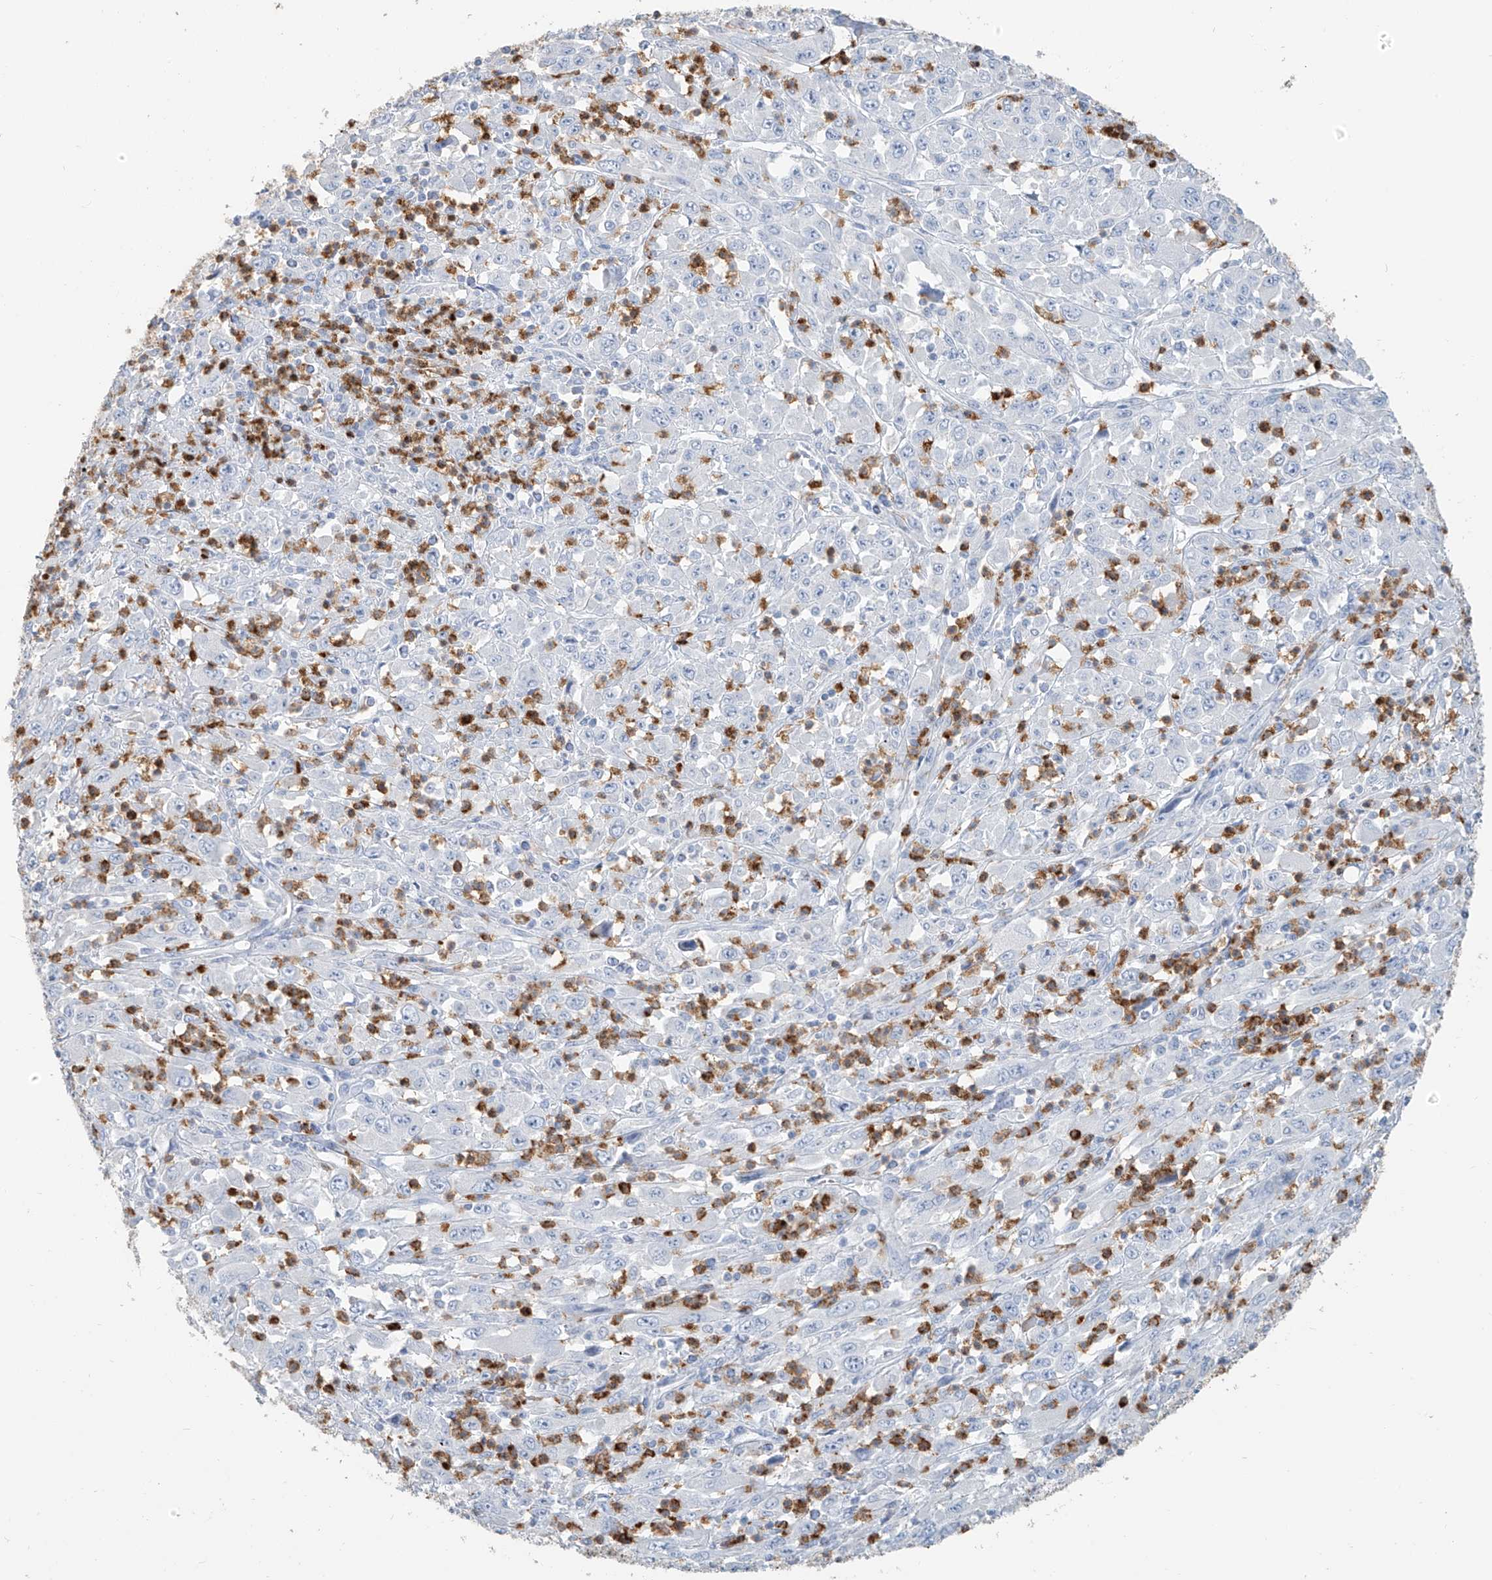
{"staining": {"intensity": "negative", "quantity": "none", "location": "none"}, "tissue": "melanoma", "cell_type": "Tumor cells", "image_type": "cancer", "snomed": [{"axis": "morphology", "description": "Malignant melanoma, Metastatic site"}, {"axis": "topography", "description": "Skin"}], "caption": "DAB immunohistochemical staining of human malignant melanoma (metastatic site) shows no significant expression in tumor cells.", "gene": "PAFAH1B3", "patient": {"sex": "female", "age": 56}}